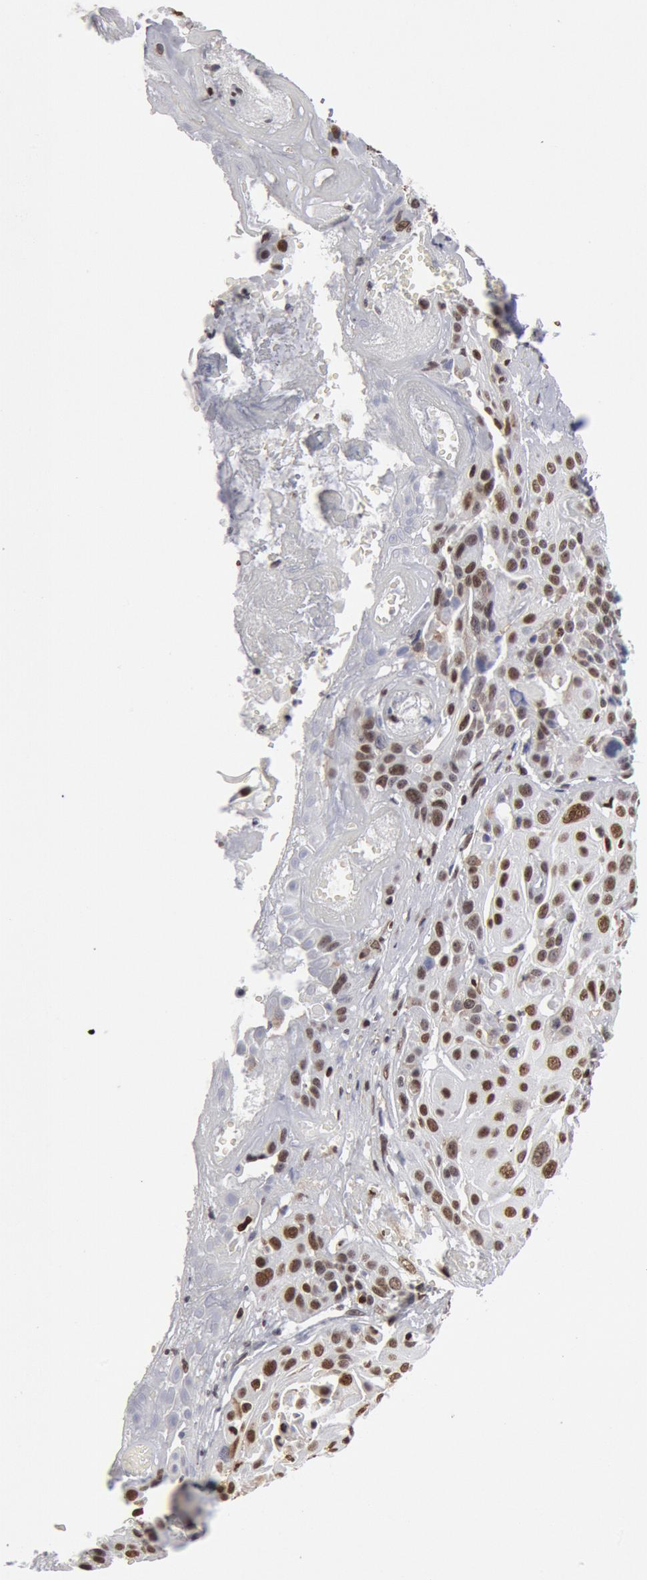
{"staining": {"intensity": "moderate", "quantity": ">75%", "location": "nuclear"}, "tissue": "cervical cancer", "cell_type": "Tumor cells", "image_type": "cancer", "snomed": [{"axis": "morphology", "description": "Squamous cell carcinoma, NOS"}, {"axis": "topography", "description": "Cervix"}], "caption": "An immunohistochemistry (IHC) photomicrograph of tumor tissue is shown. Protein staining in brown highlights moderate nuclear positivity in cervical cancer (squamous cell carcinoma) within tumor cells. The staining was performed using DAB (3,3'-diaminobenzidine) to visualize the protein expression in brown, while the nuclei were stained in blue with hematoxylin (Magnification: 20x).", "gene": "SUB1", "patient": {"sex": "female", "age": 57}}